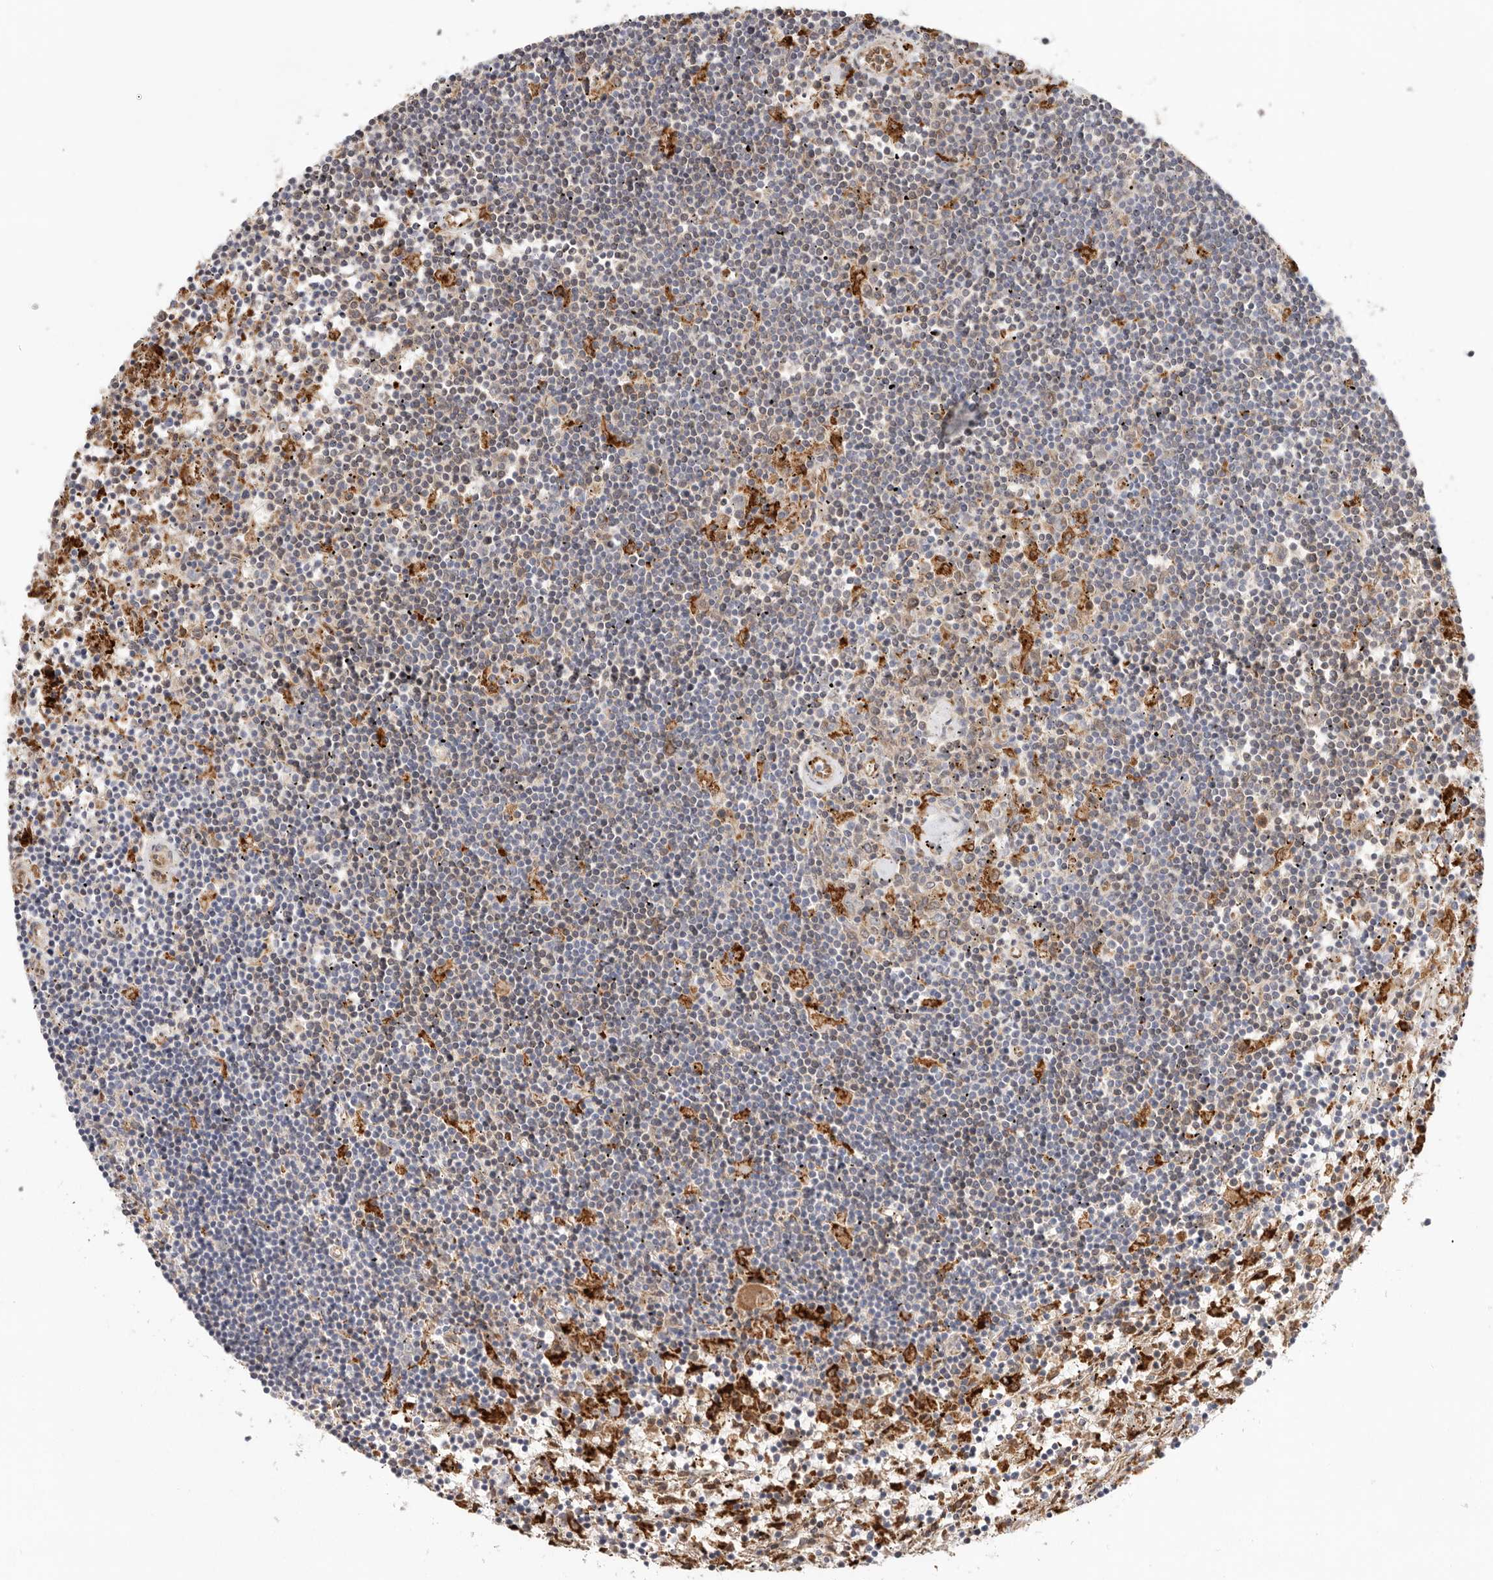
{"staining": {"intensity": "negative", "quantity": "none", "location": "none"}, "tissue": "lymphoma", "cell_type": "Tumor cells", "image_type": "cancer", "snomed": [{"axis": "morphology", "description": "Malignant lymphoma, non-Hodgkin's type, Low grade"}, {"axis": "topography", "description": "Spleen"}], "caption": "An image of low-grade malignant lymphoma, non-Hodgkin's type stained for a protein reveals no brown staining in tumor cells. The staining is performed using DAB brown chromogen with nuclei counter-stained in using hematoxylin.", "gene": "GRN", "patient": {"sex": "male", "age": 76}}